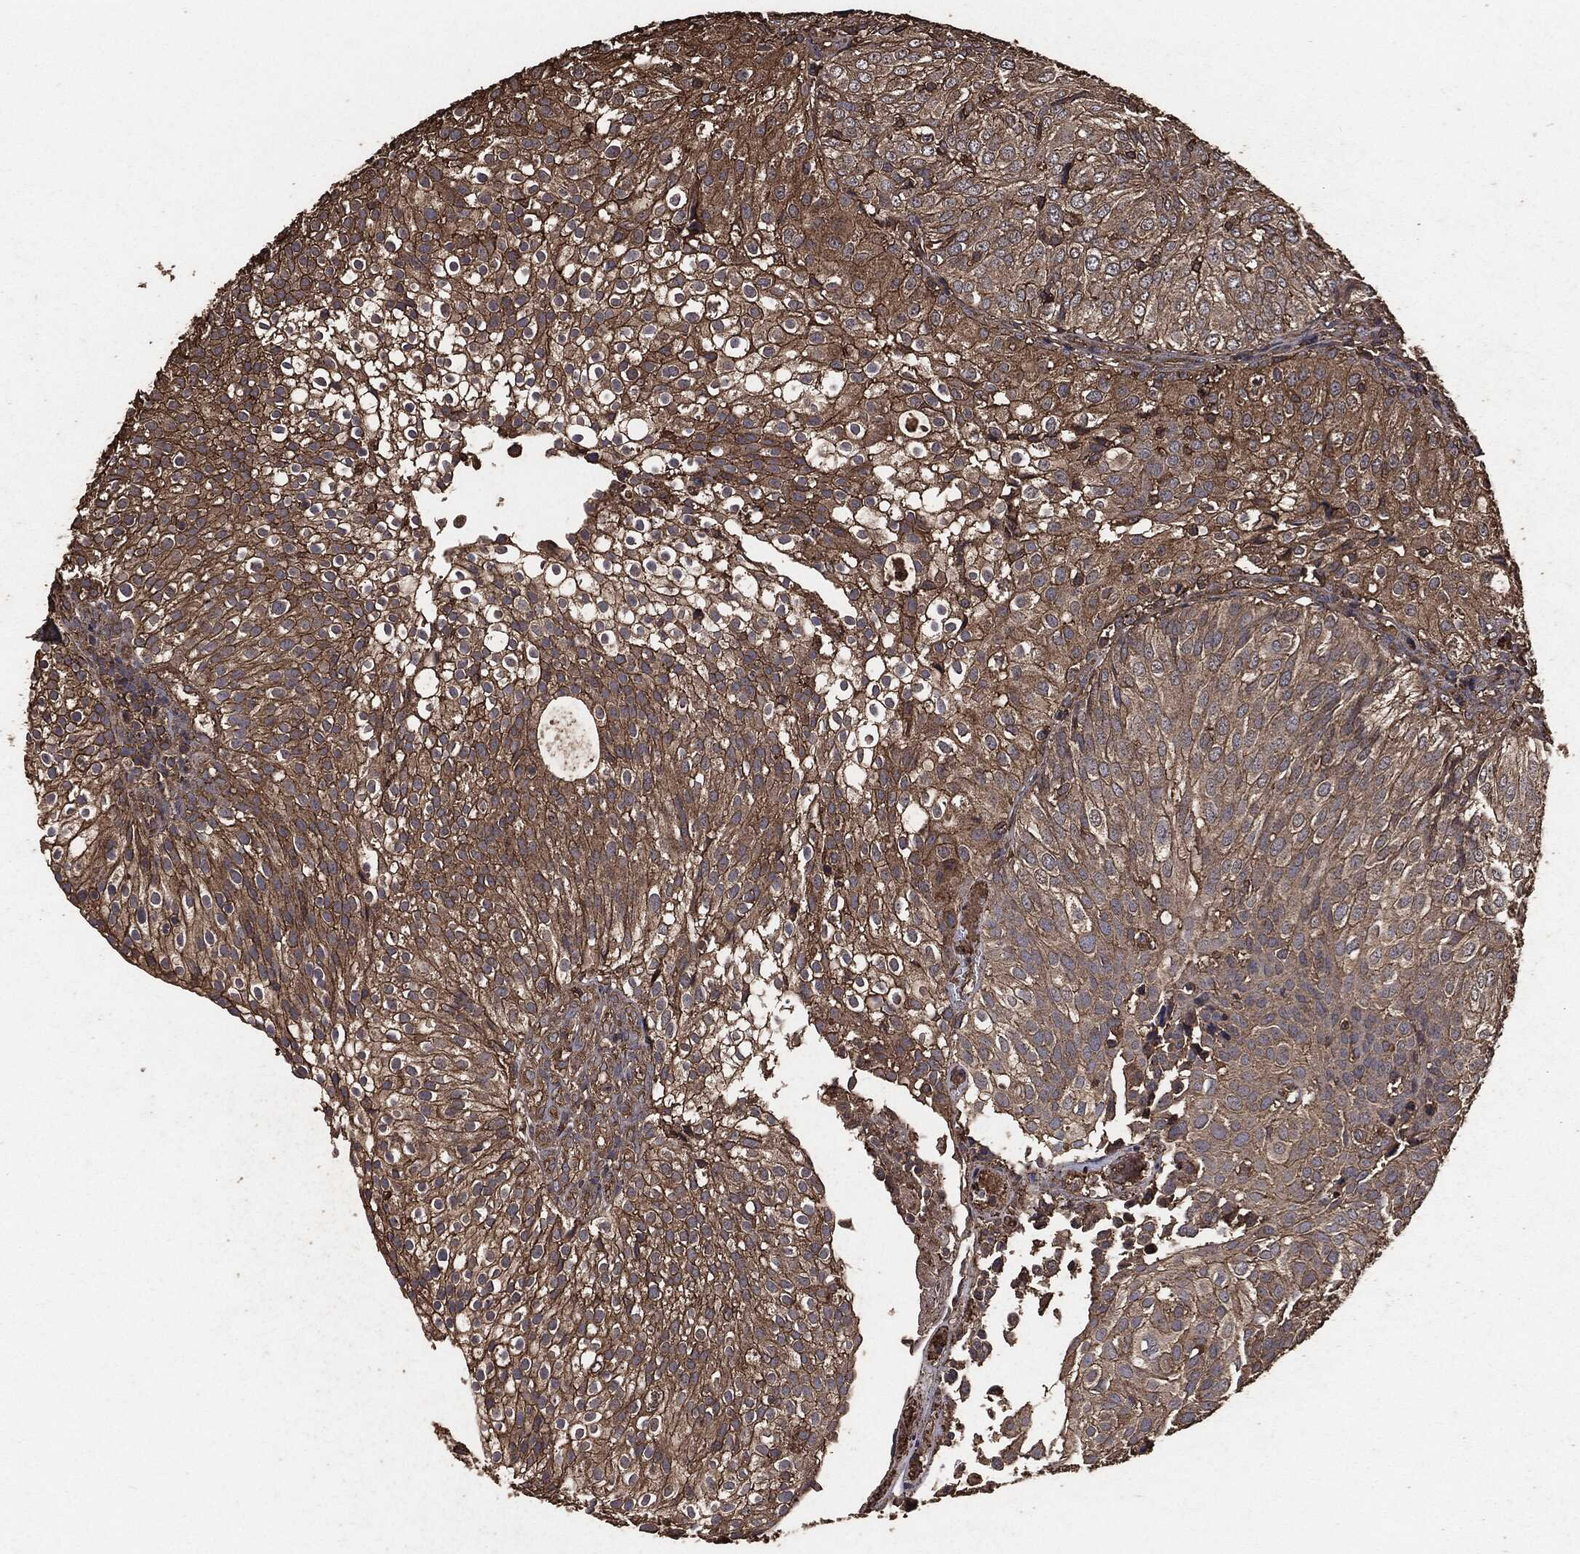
{"staining": {"intensity": "moderate", "quantity": ">75%", "location": "cytoplasmic/membranous"}, "tissue": "urothelial cancer", "cell_type": "Tumor cells", "image_type": "cancer", "snomed": [{"axis": "morphology", "description": "Urothelial carcinoma, High grade"}, {"axis": "topography", "description": "Urinary bladder"}], "caption": "Immunohistochemical staining of urothelial cancer exhibits medium levels of moderate cytoplasmic/membranous positivity in approximately >75% of tumor cells.", "gene": "MTOR", "patient": {"sex": "female", "age": 79}}